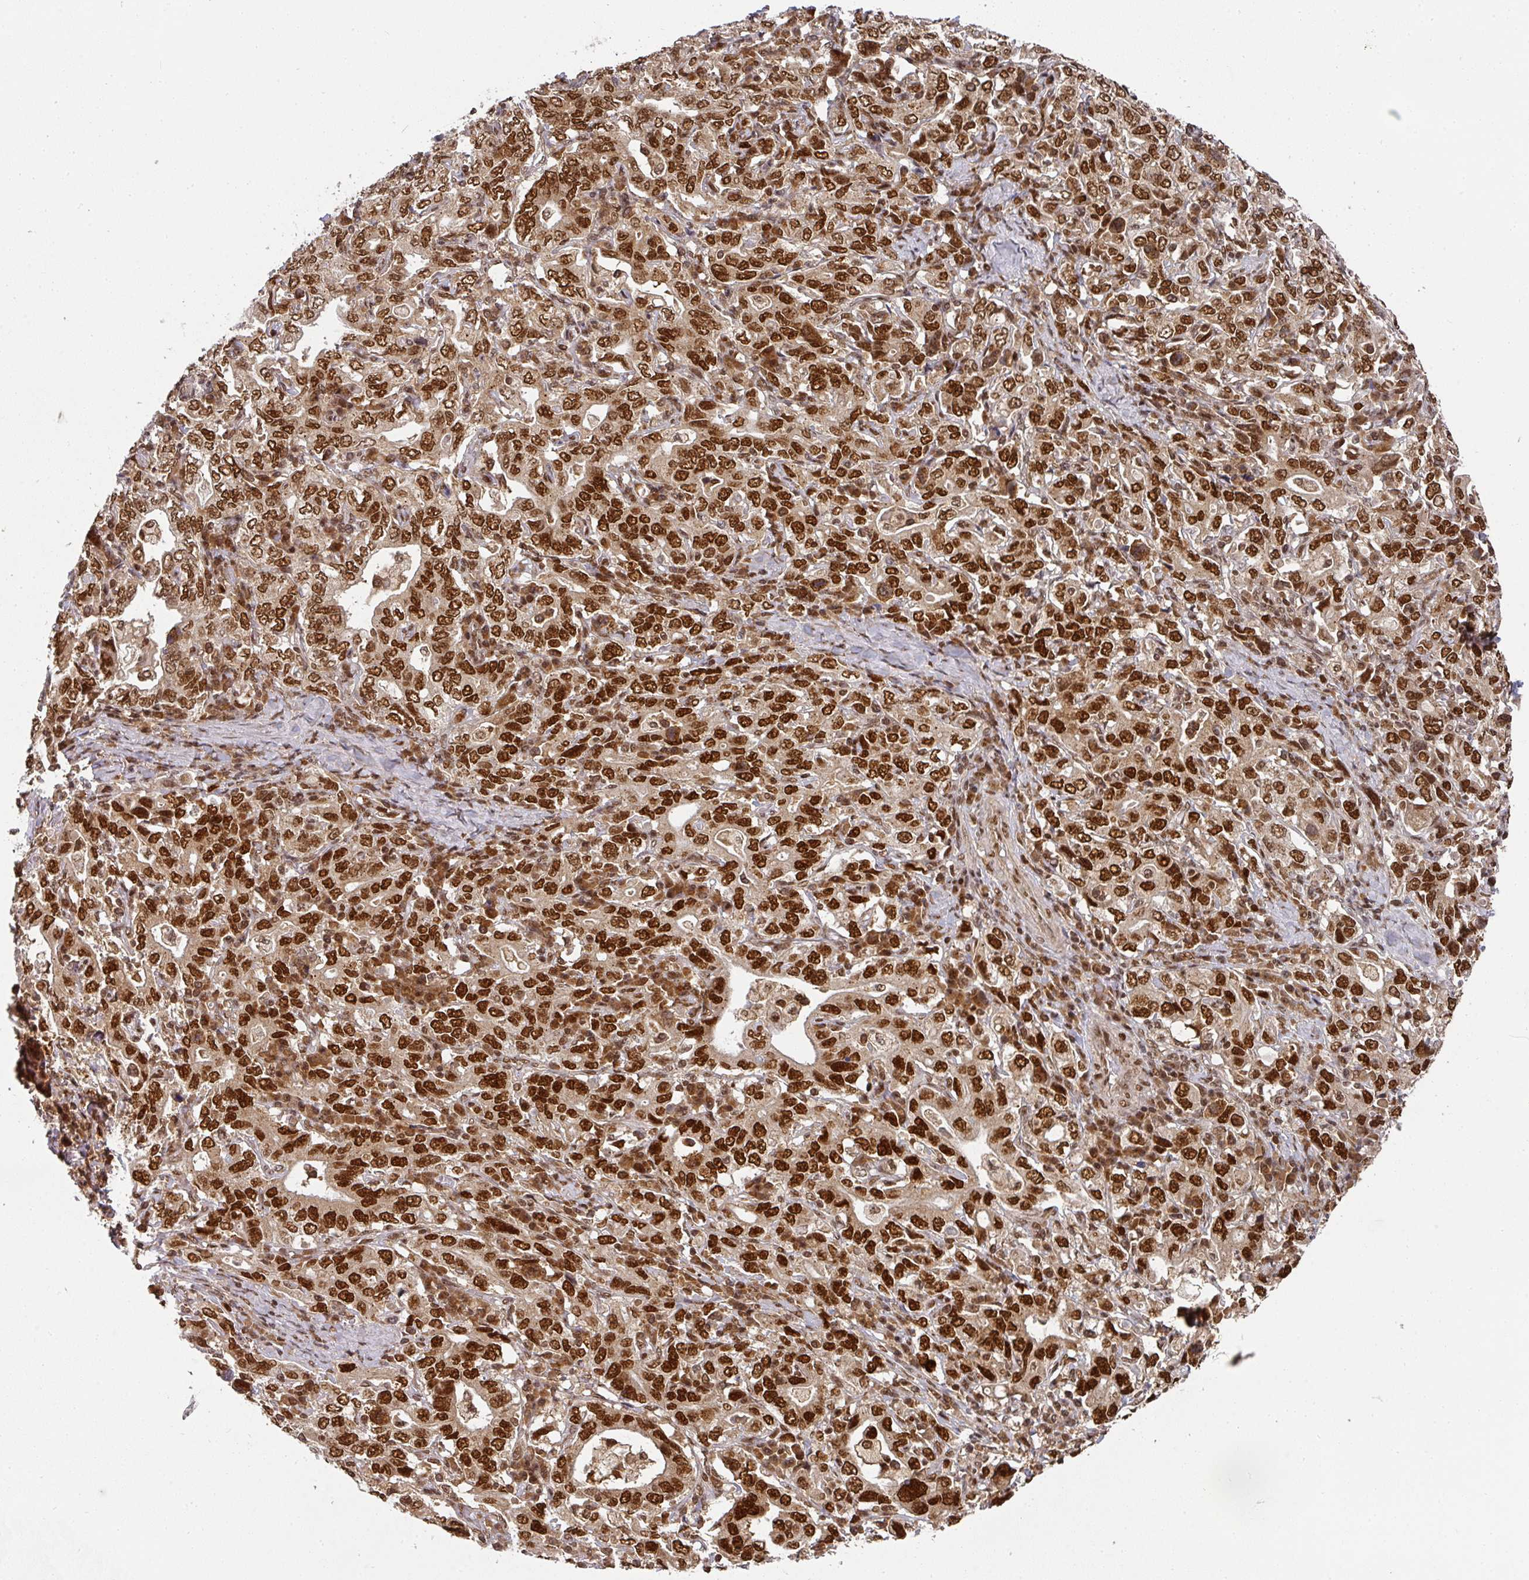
{"staining": {"intensity": "strong", "quantity": ">75%", "location": "nuclear"}, "tissue": "stomach cancer", "cell_type": "Tumor cells", "image_type": "cancer", "snomed": [{"axis": "morphology", "description": "Adenocarcinoma, NOS"}, {"axis": "topography", "description": "Stomach, upper"}, {"axis": "topography", "description": "Stomach"}], "caption": "Immunohistochemical staining of human stomach cancer (adenocarcinoma) displays high levels of strong nuclear positivity in approximately >75% of tumor cells. The protein is shown in brown color, while the nuclei are stained blue.", "gene": "DIDO1", "patient": {"sex": "male", "age": 62}}